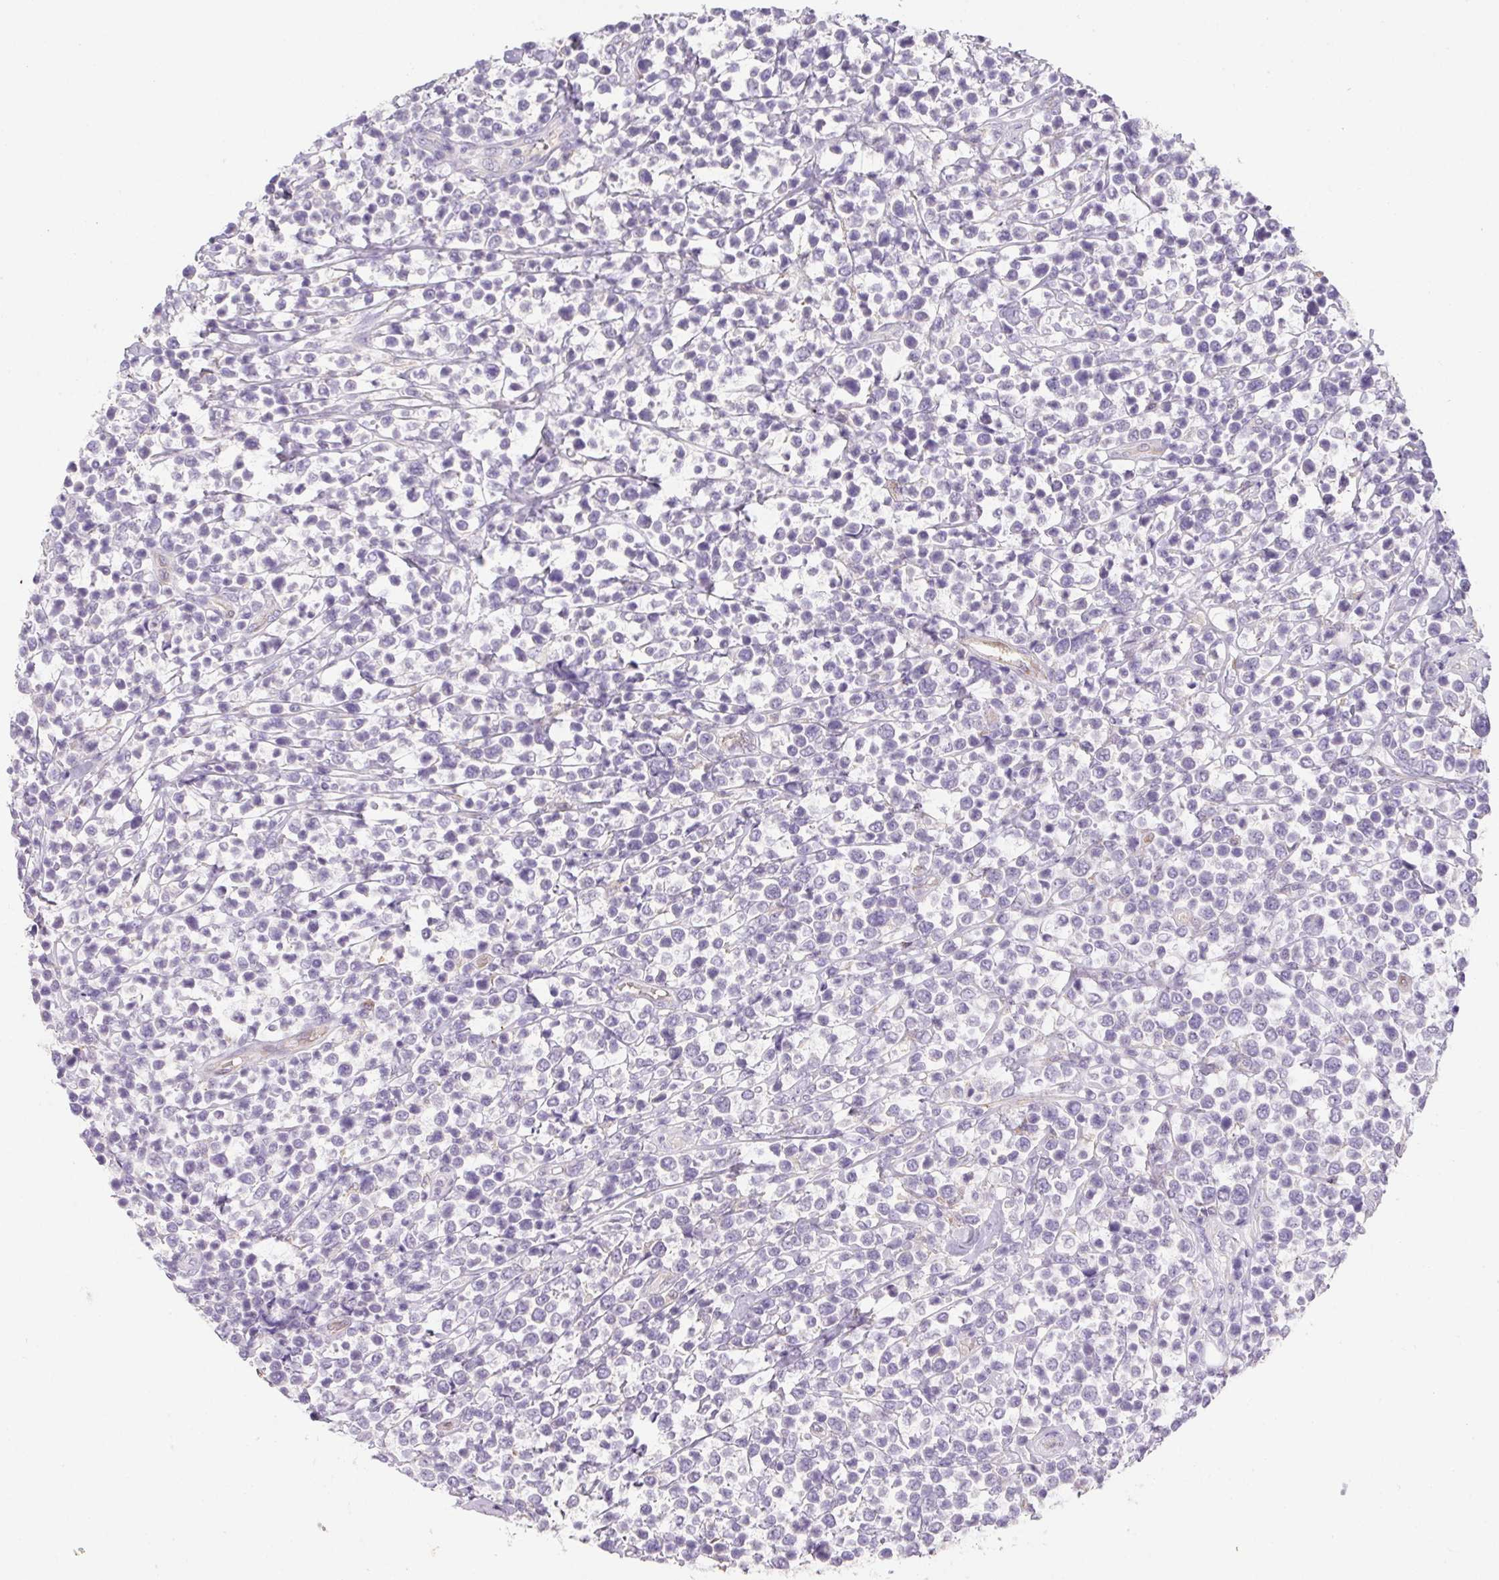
{"staining": {"intensity": "negative", "quantity": "none", "location": "none"}, "tissue": "lymphoma", "cell_type": "Tumor cells", "image_type": "cancer", "snomed": [{"axis": "morphology", "description": "Malignant lymphoma, non-Hodgkin's type, High grade"}, {"axis": "topography", "description": "Soft tissue"}], "caption": "High power microscopy histopathology image of an immunohistochemistry micrograph of lymphoma, revealing no significant expression in tumor cells.", "gene": "DCD", "patient": {"sex": "female", "age": 56}}